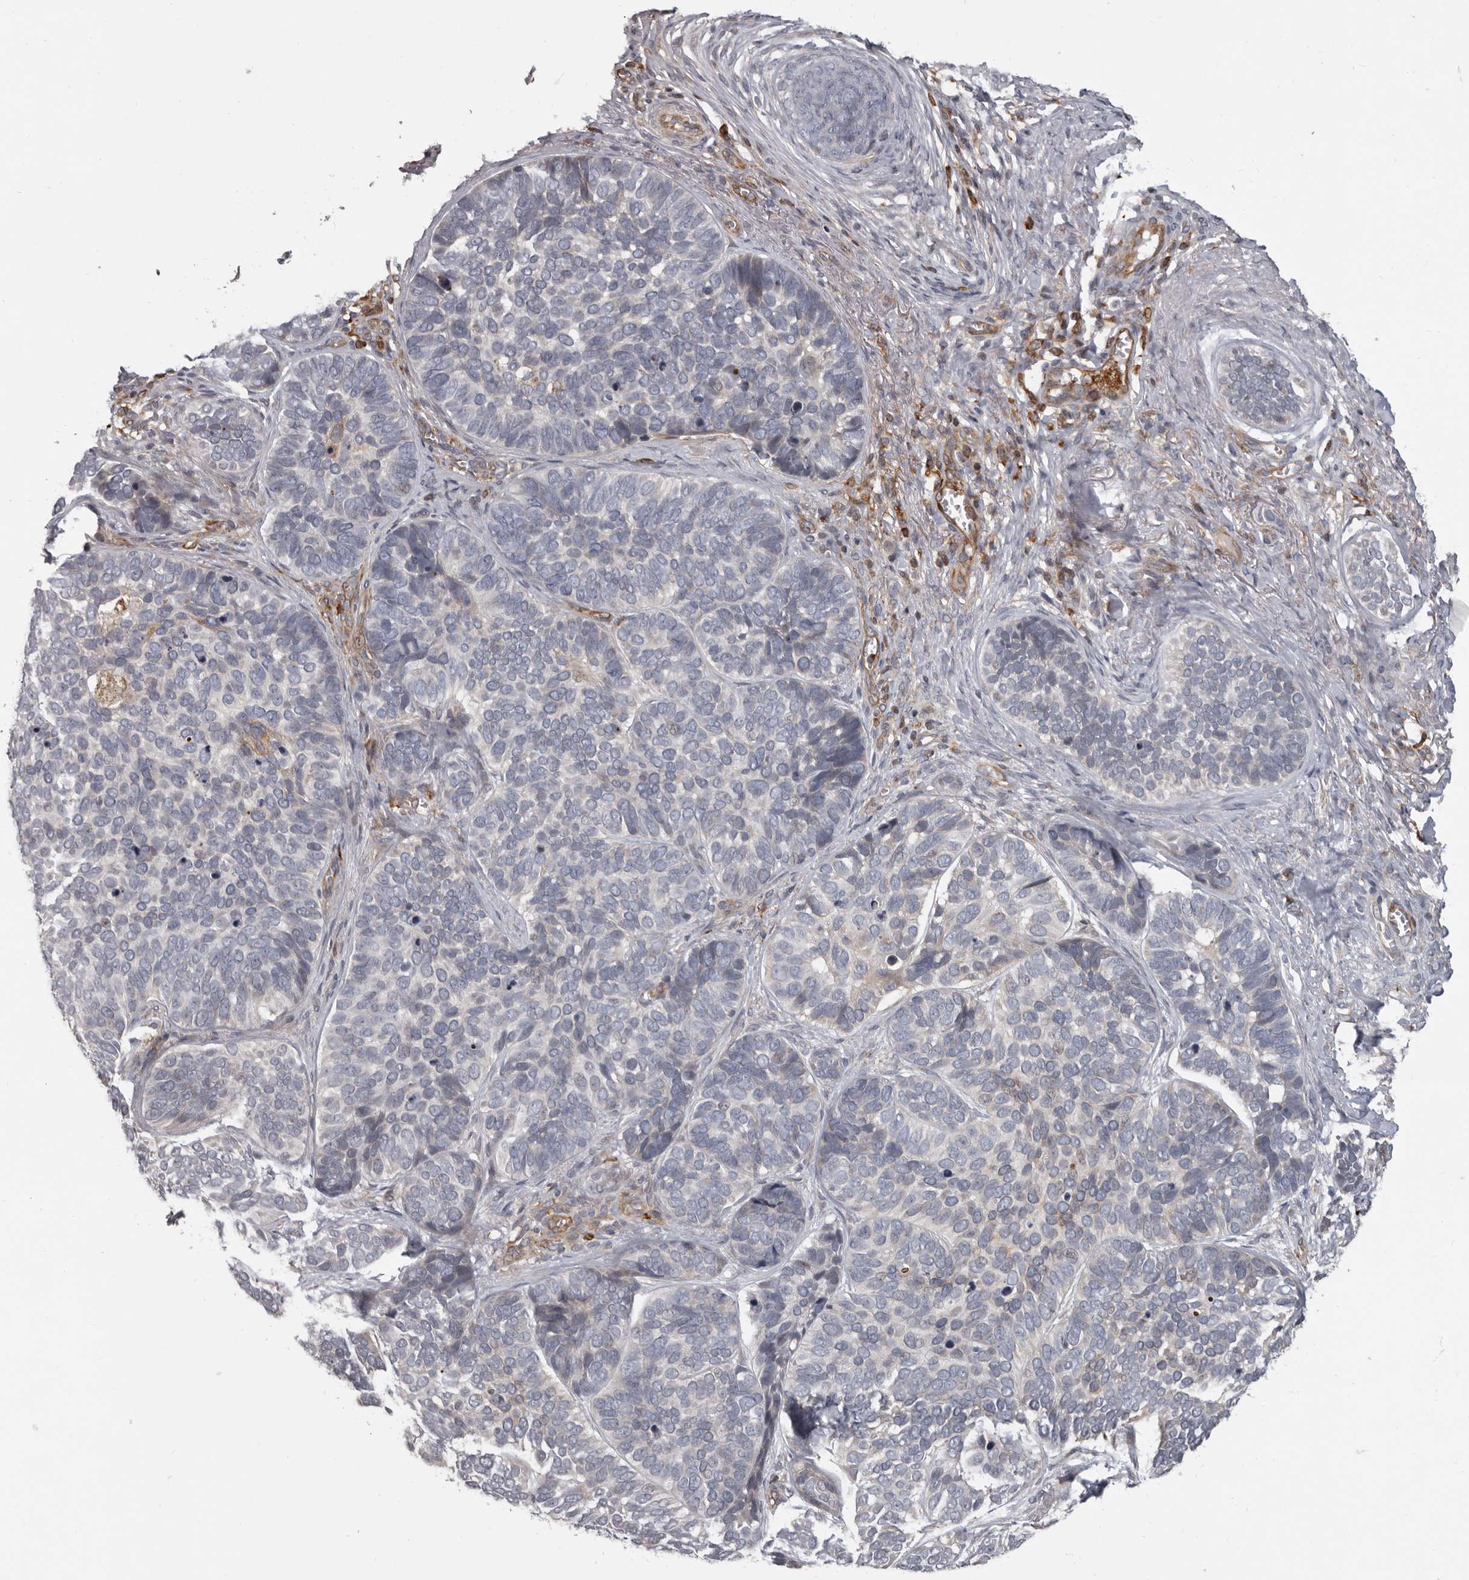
{"staining": {"intensity": "negative", "quantity": "none", "location": "none"}, "tissue": "skin cancer", "cell_type": "Tumor cells", "image_type": "cancer", "snomed": [{"axis": "morphology", "description": "Basal cell carcinoma"}, {"axis": "topography", "description": "Skin"}], "caption": "Image shows no protein positivity in tumor cells of basal cell carcinoma (skin) tissue. (IHC, brightfield microscopy, high magnification).", "gene": "FGFR4", "patient": {"sex": "male", "age": 62}}